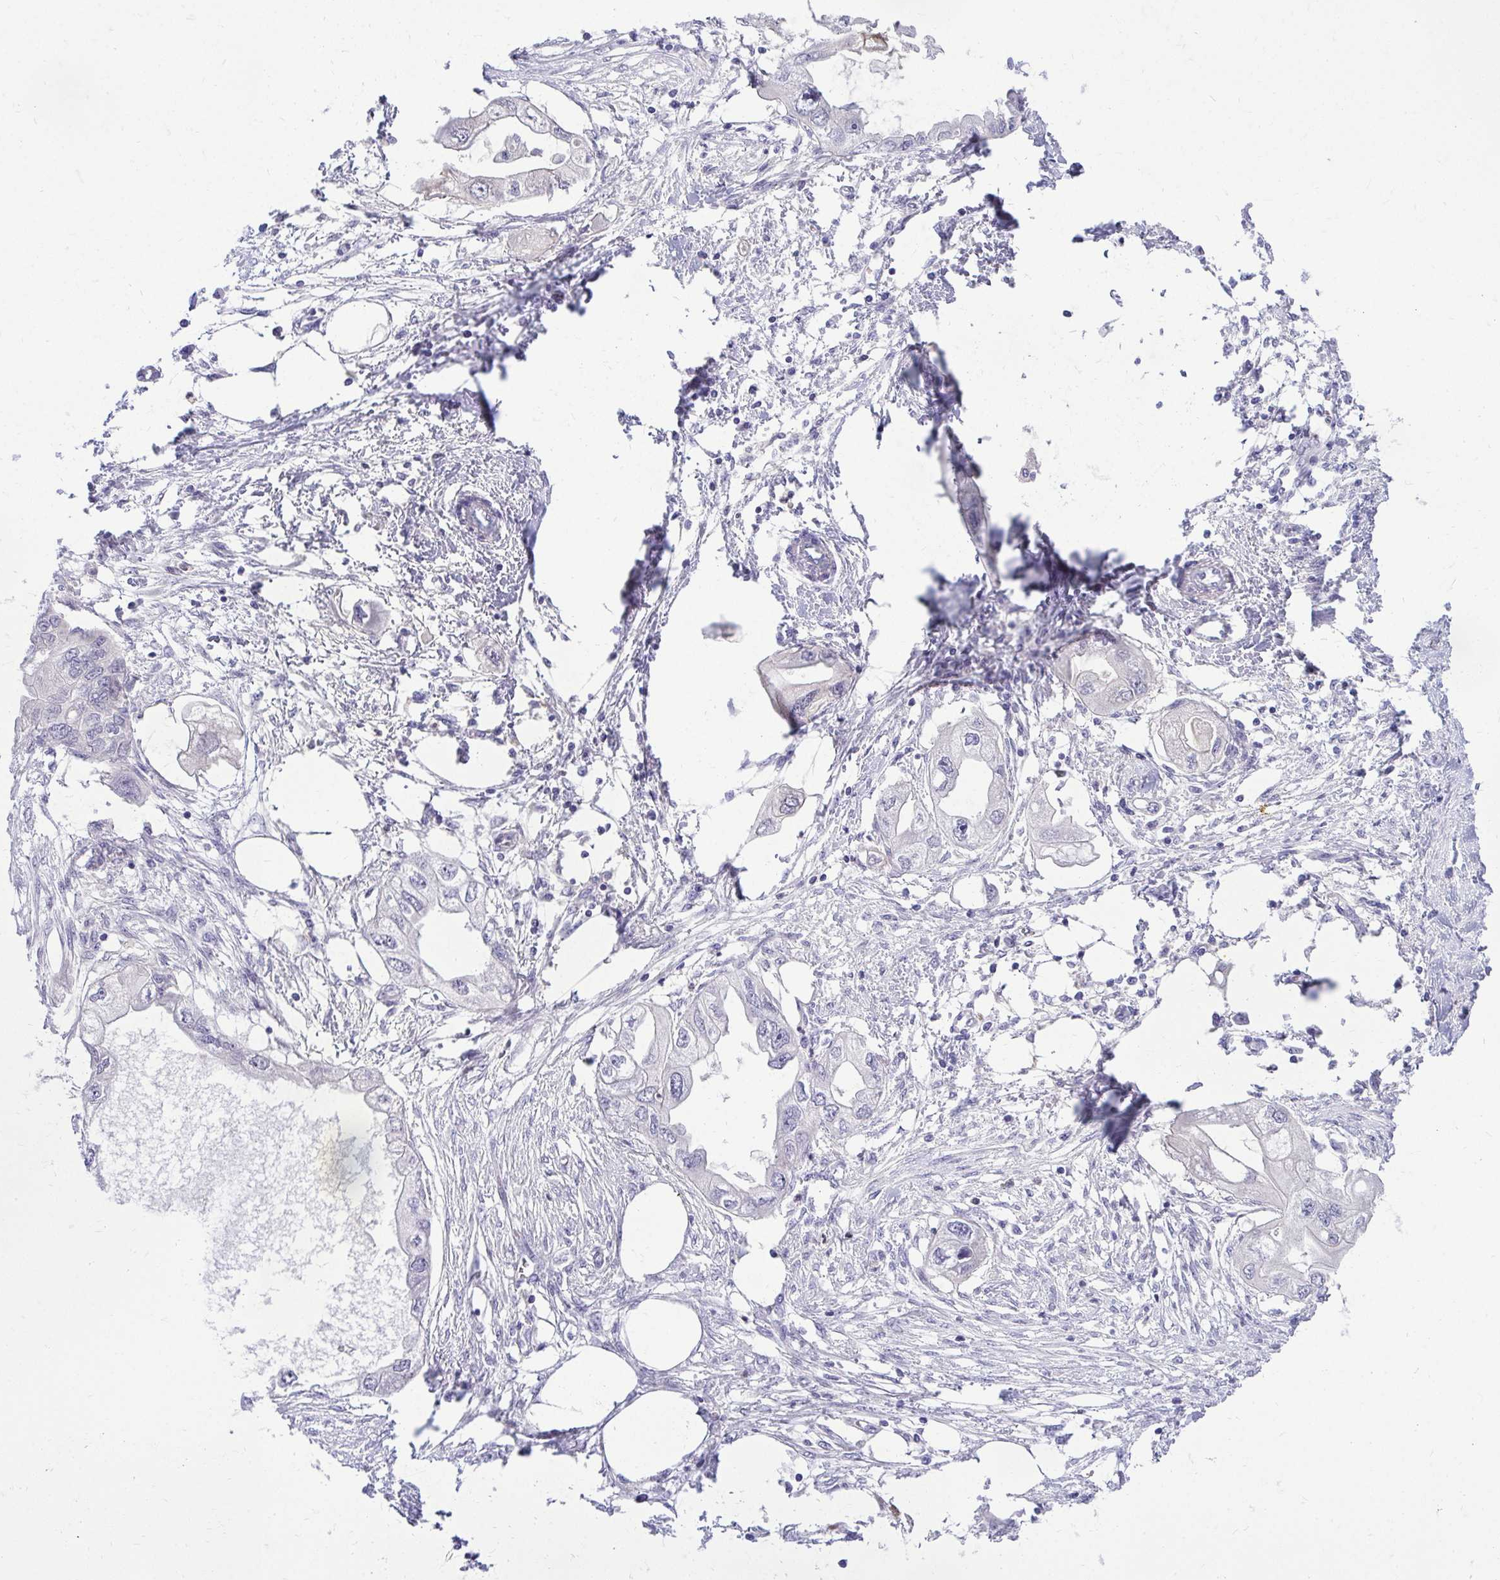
{"staining": {"intensity": "negative", "quantity": "none", "location": "none"}, "tissue": "endometrial cancer", "cell_type": "Tumor cells", "image_type": "cancer", "snomed": [{"axis": "morphology", "description": "Adenocarcinoma, NOS"}, {"axis": "morphology", "description": "Adenocarcinoma, metastatic, NOS"}, {"axis": "topography", "description": "Adipose tissue"}, {"axis": "topography", "description": "Endometrium"}], "caption": "The immunohistochemistry (IHC) histopathology image has no significant staining in tumor cells of adenocarcinoma (endometrial) tissue.", "gene": "ZSWIM9", "patient": {"sex": "female", "age": 67}}